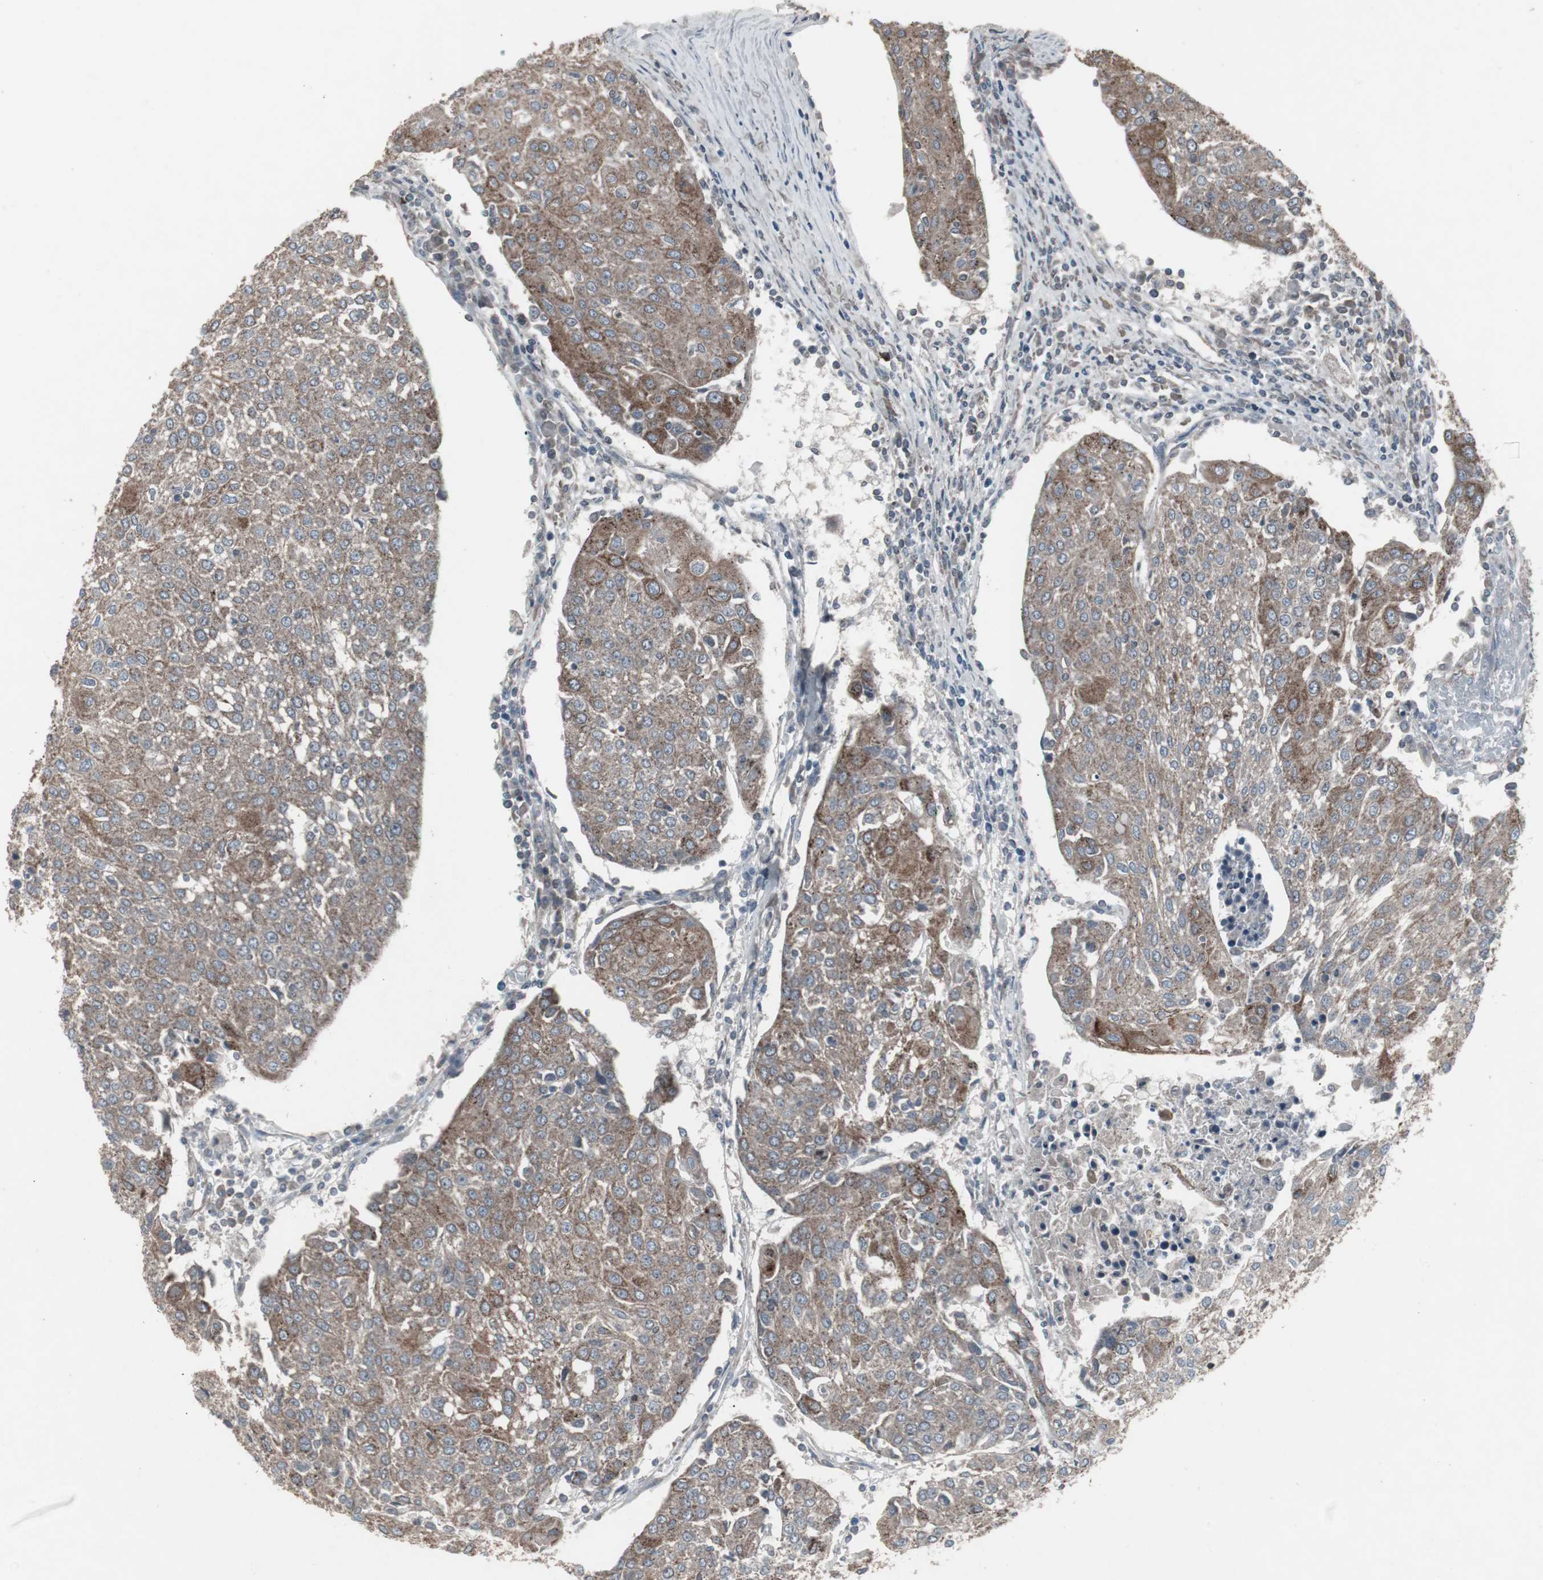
{"staining": {"intensity": "moderate", "quantity": "25%-75%", "location": "cytoplasmic/membranous"}, "tissue": "urothelial cancer", "cell_type": "Tumor cells", "image_type": "cancer", "snomed": [{"axis": "morphology", "description": "Urothelial carcinoma, High grade"}, {"axis": "topography", "description": "Urinary bladder"}], "caption": "Moderate cytoplasmic/membranous staining for a protein is appreciated in about 25%-75% of tumor cells of urothelial carcinoma (high-grade) using IHC.", "gene": "SSTR2", "patient": {"sex": "female", "age": 85}}